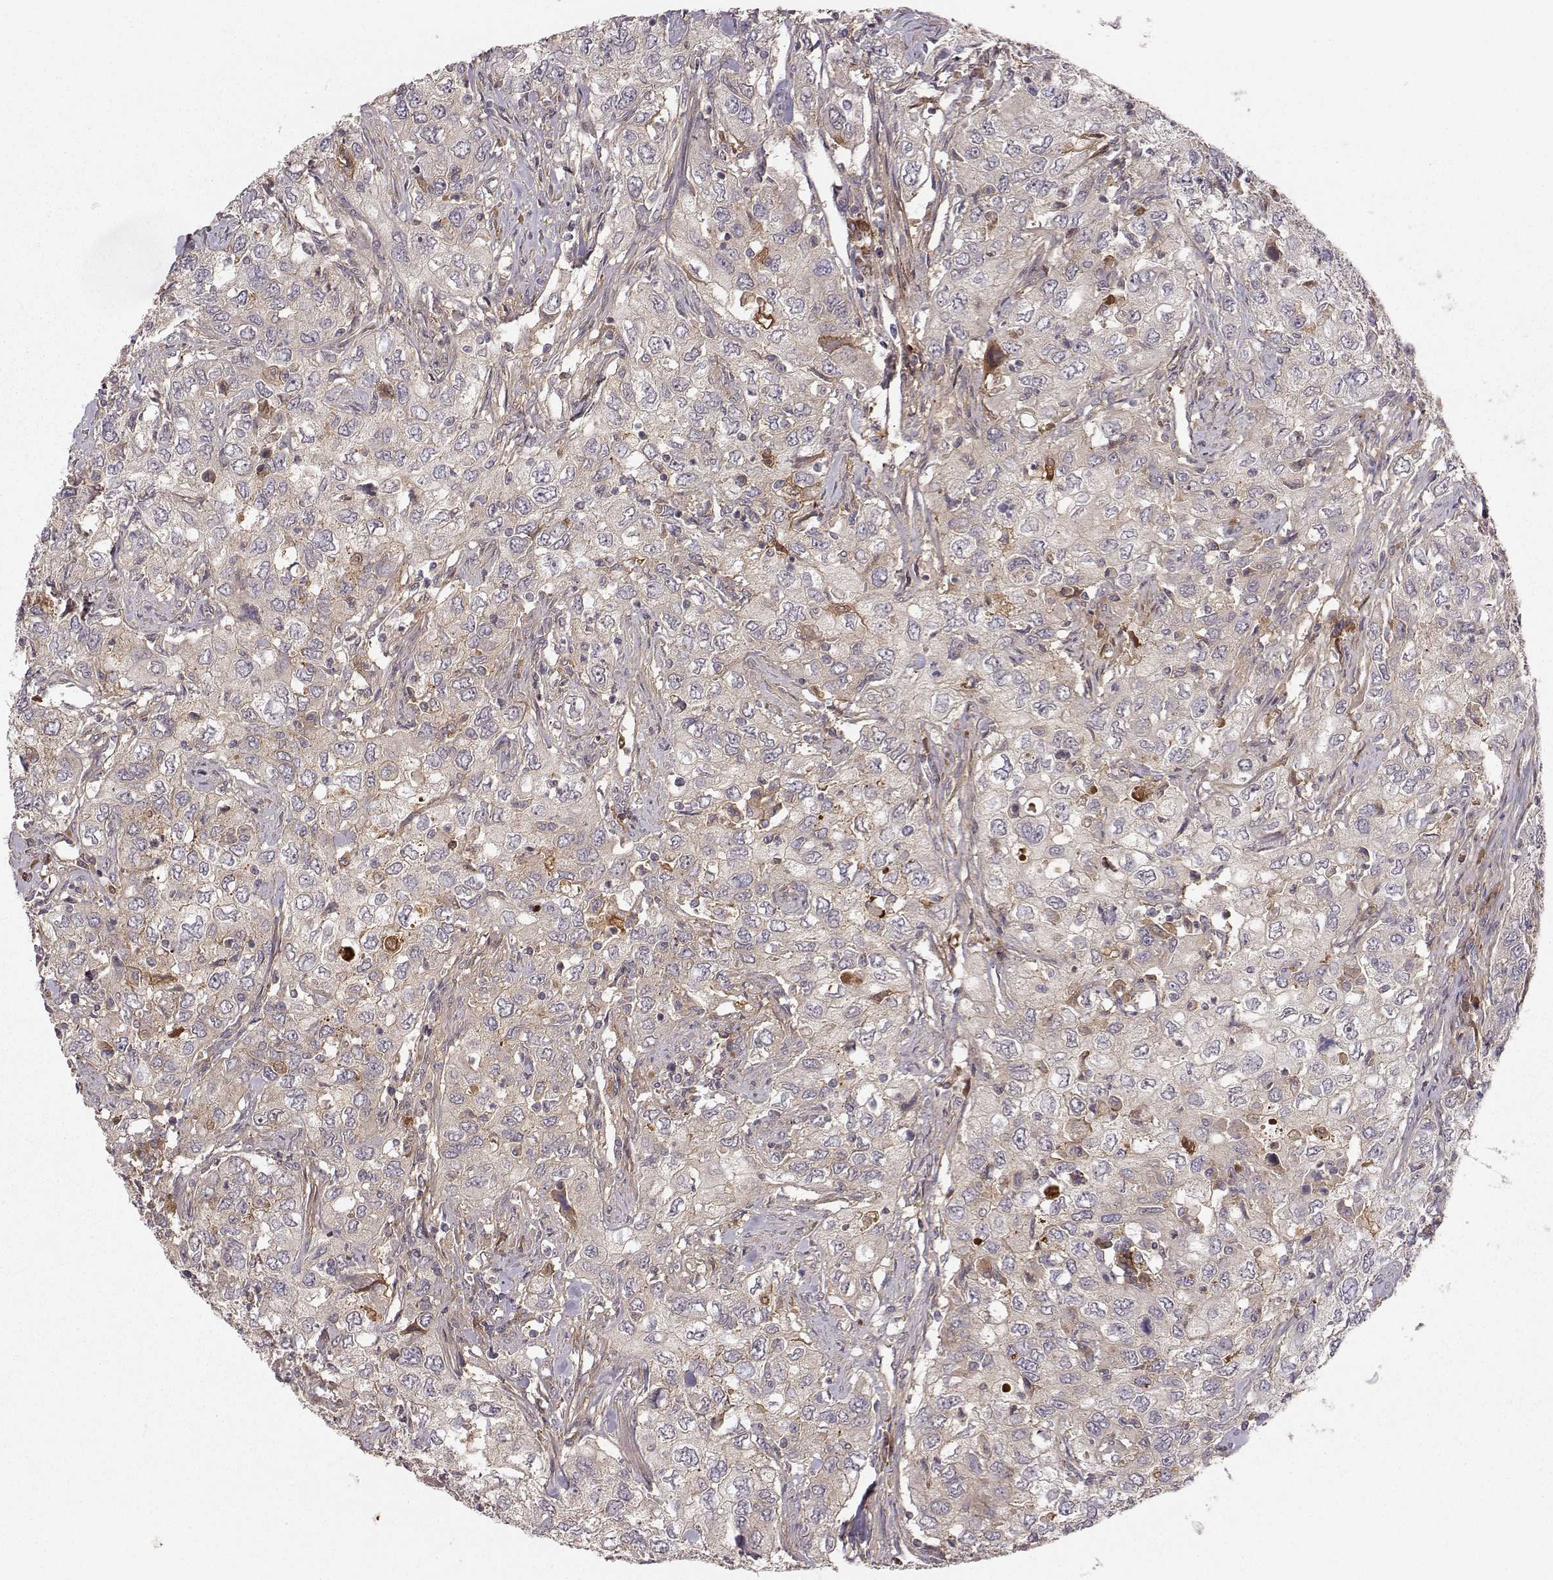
{"staining": {"intensity": "weak", "quantity": "<25%", "location": "cytoplasmic/membranous"}, "tissue": "urothelial cancer", "cell_type": "Tumor cells", "image_type": "cancer", "snomed": [{"axis": "morphology", "description": "Urothelial carcinoma, High grade"}, {"axis": "topography", "description": "Urinary bladder"}], "caption": "This is an IHC micrograph of urothelial cancer. There is no expression in tumor cells.", "gene": "WNT6", "patient": {"sex": "male", "age": 76}}